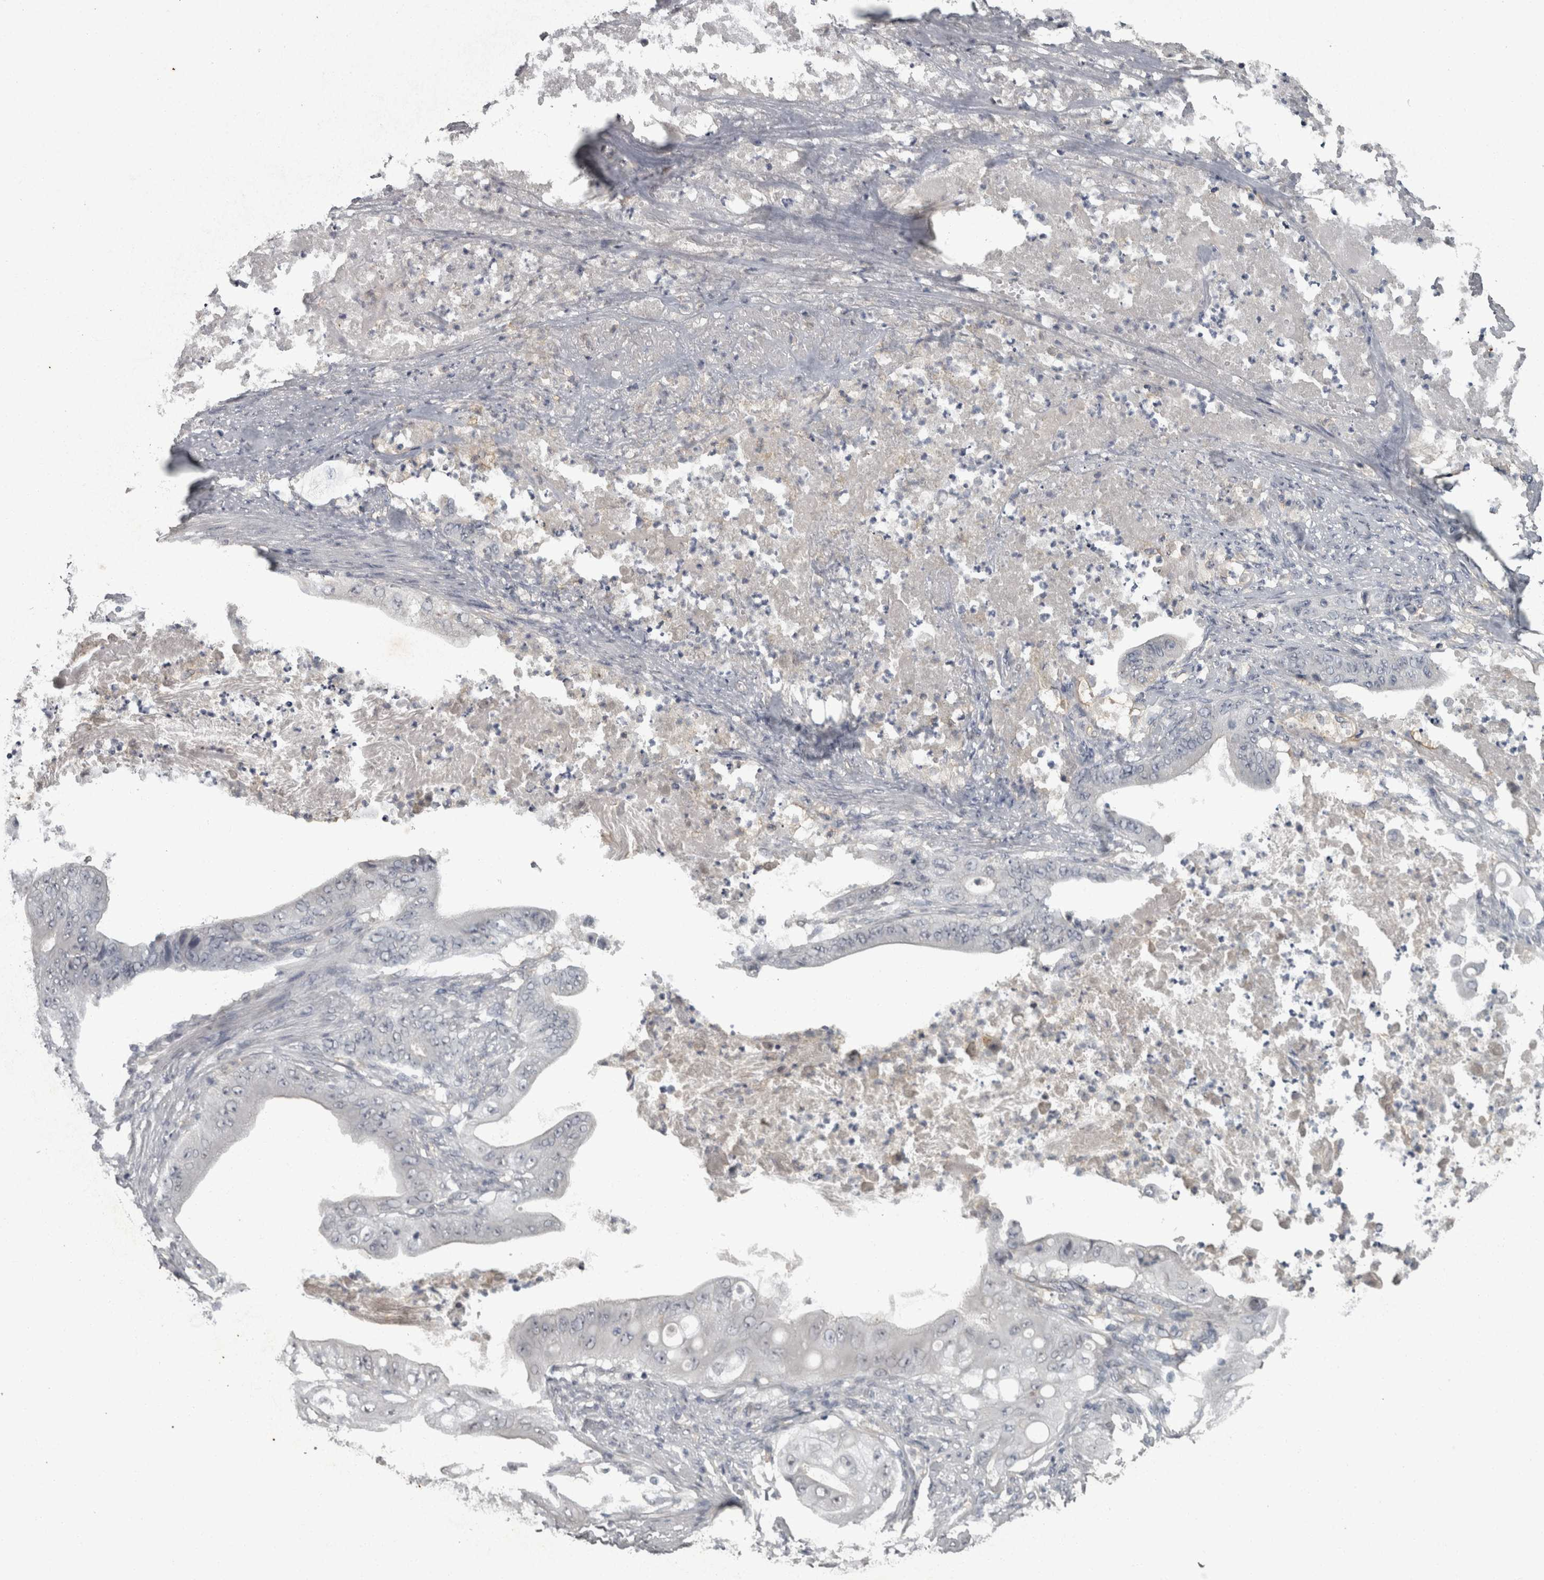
{"staining": {"intensity": "negative", "quantity": "none", "location": "none"}, "tissue": "stomach cancer", "cell_type": "Tumor cells", "image_type": "cancer", "snomed": [{"axis": "morphology", "description": "Adenocarcinoma, NOS"}, {"axis": "topography", "description": "Stomach"}], "caption": "This is an immunohistochemistry photomicrograph of stomach adenocarcinoma. There is no positivity in tumor cells.", "gene": "PIK3AP1", "patient": {"sex": "female", "age": 73}}